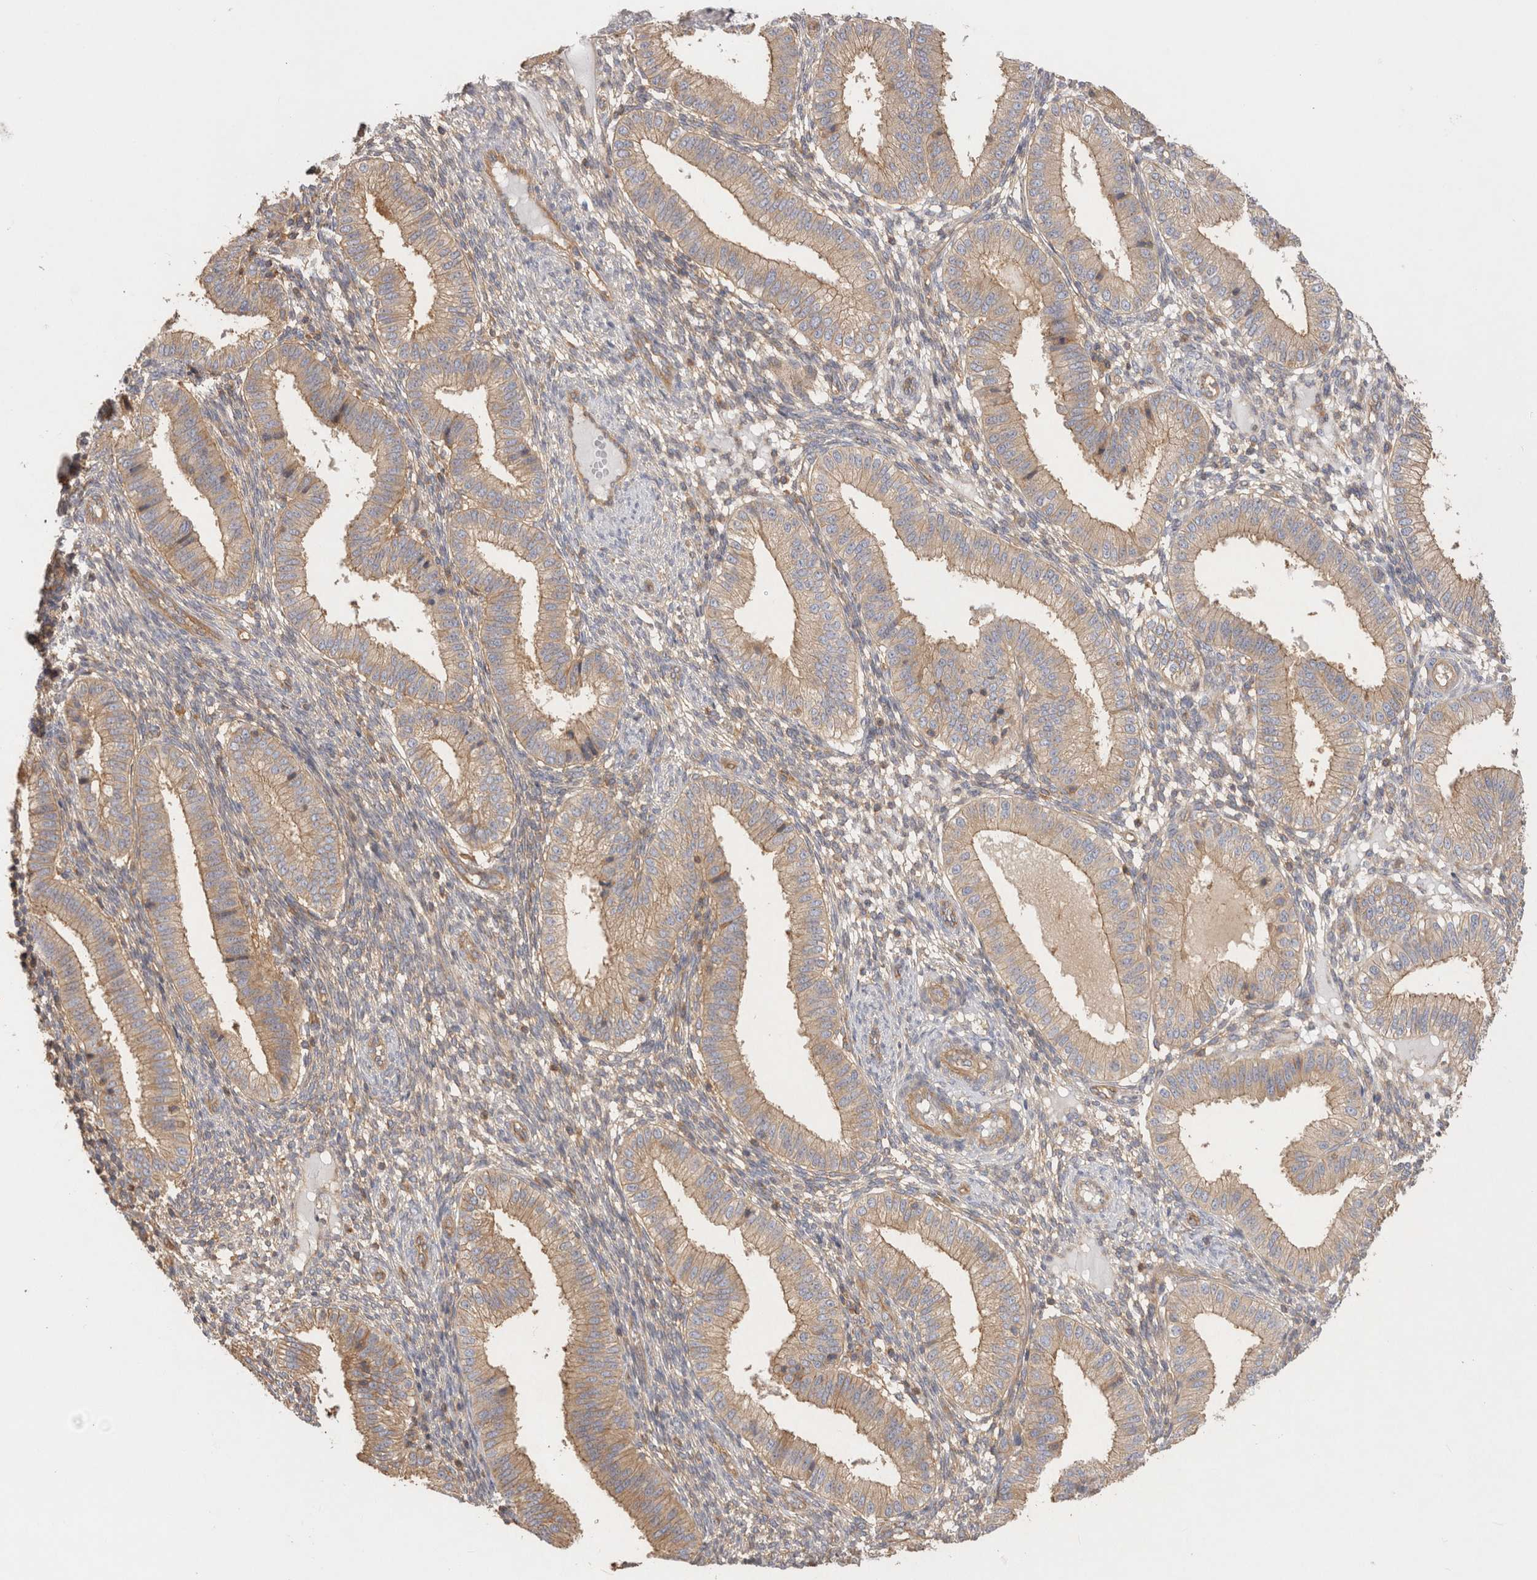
{"staining": {"intensity": "negative", "quantity": "none", "location": "none"}, "tissue": "endometrium", "cell_type": "Cells in endometrial stroma", "image_type": "normal", "snomed": [{"axis": "morphology", "description": "Normal tissue, NOS"}, {"axis": "topography", "description": "Endometrium"}], "caption": "Immunohistochemistry (IHC) histopathology image of unremarkable endometrium: endometrium stained with DAB (3,3'-diaminobenzidine) displays no significant protein positivity in cells in endometrial stroma. (Brightfield microscopy of DAB (3,3'-diaminobenzidine) immunohistochemistry (IHC) at high magnification).", "gene": "CHMP6", "patient": {"sex": "female", "age": 39}}